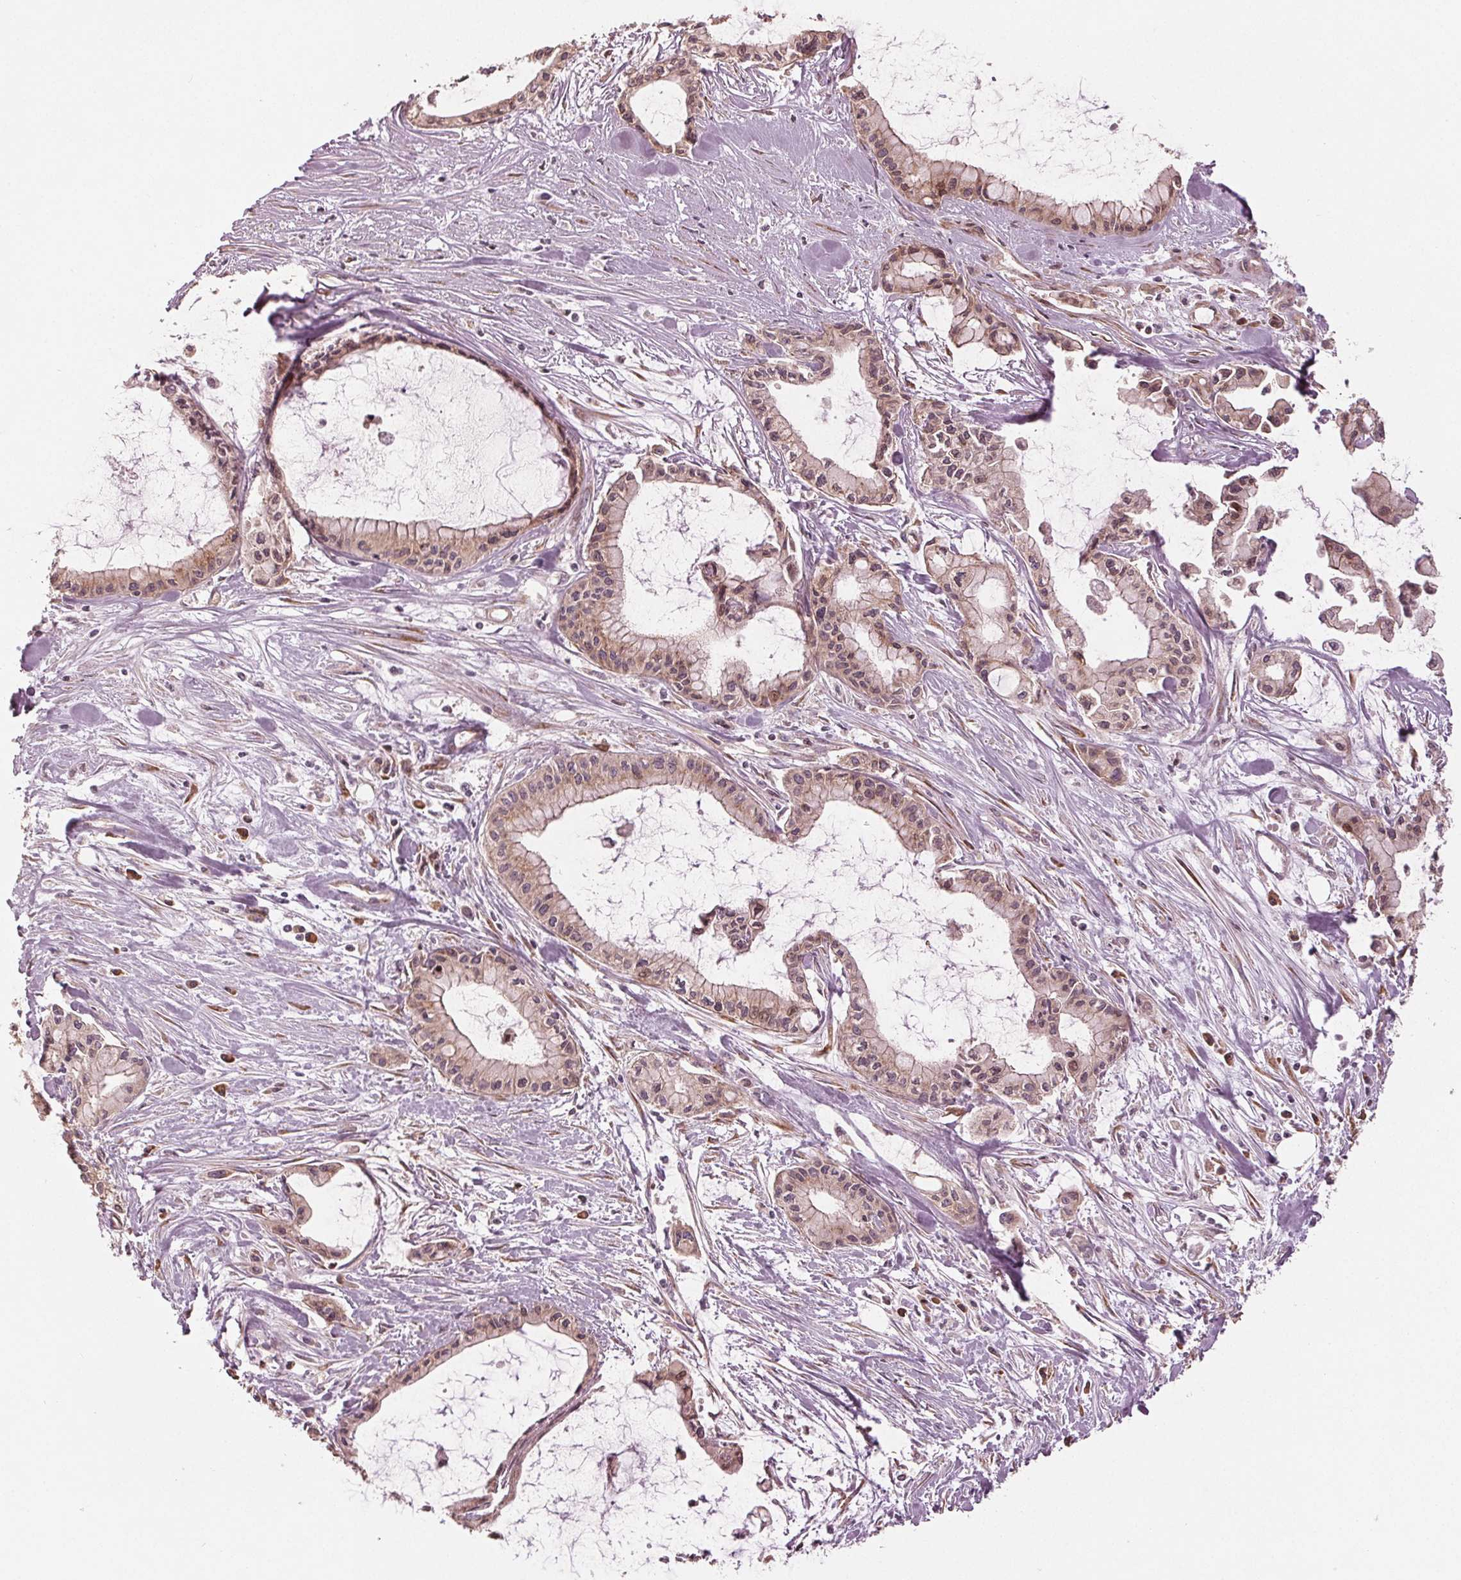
{"staining": {"intensity": "moderate", "quantity": "<25%", "location": "nuclear"}, "tissue": "pancreatic cancer", "cell_type": "Tumor cells", "image_type": "cancer", "snomed": [{"axis": "morphology", "description": "Adenocarcinoma, NOS"}, {"axis": "topography", "description": "Pancreas"}], "caption": "Protein expression by immunohistochemistry reveals moderate nuclear expression in about <25% of tumor cells in adenocarcinoma (pancreatic). The staining is performed using DAB (3,3'-diaminobenzidine) brown chromogen to label protein expression. The nuclei are counter-stained blue using hematoxylin.", "gene": "CMIP", "patient": {"sex": "male", "age": 48}}